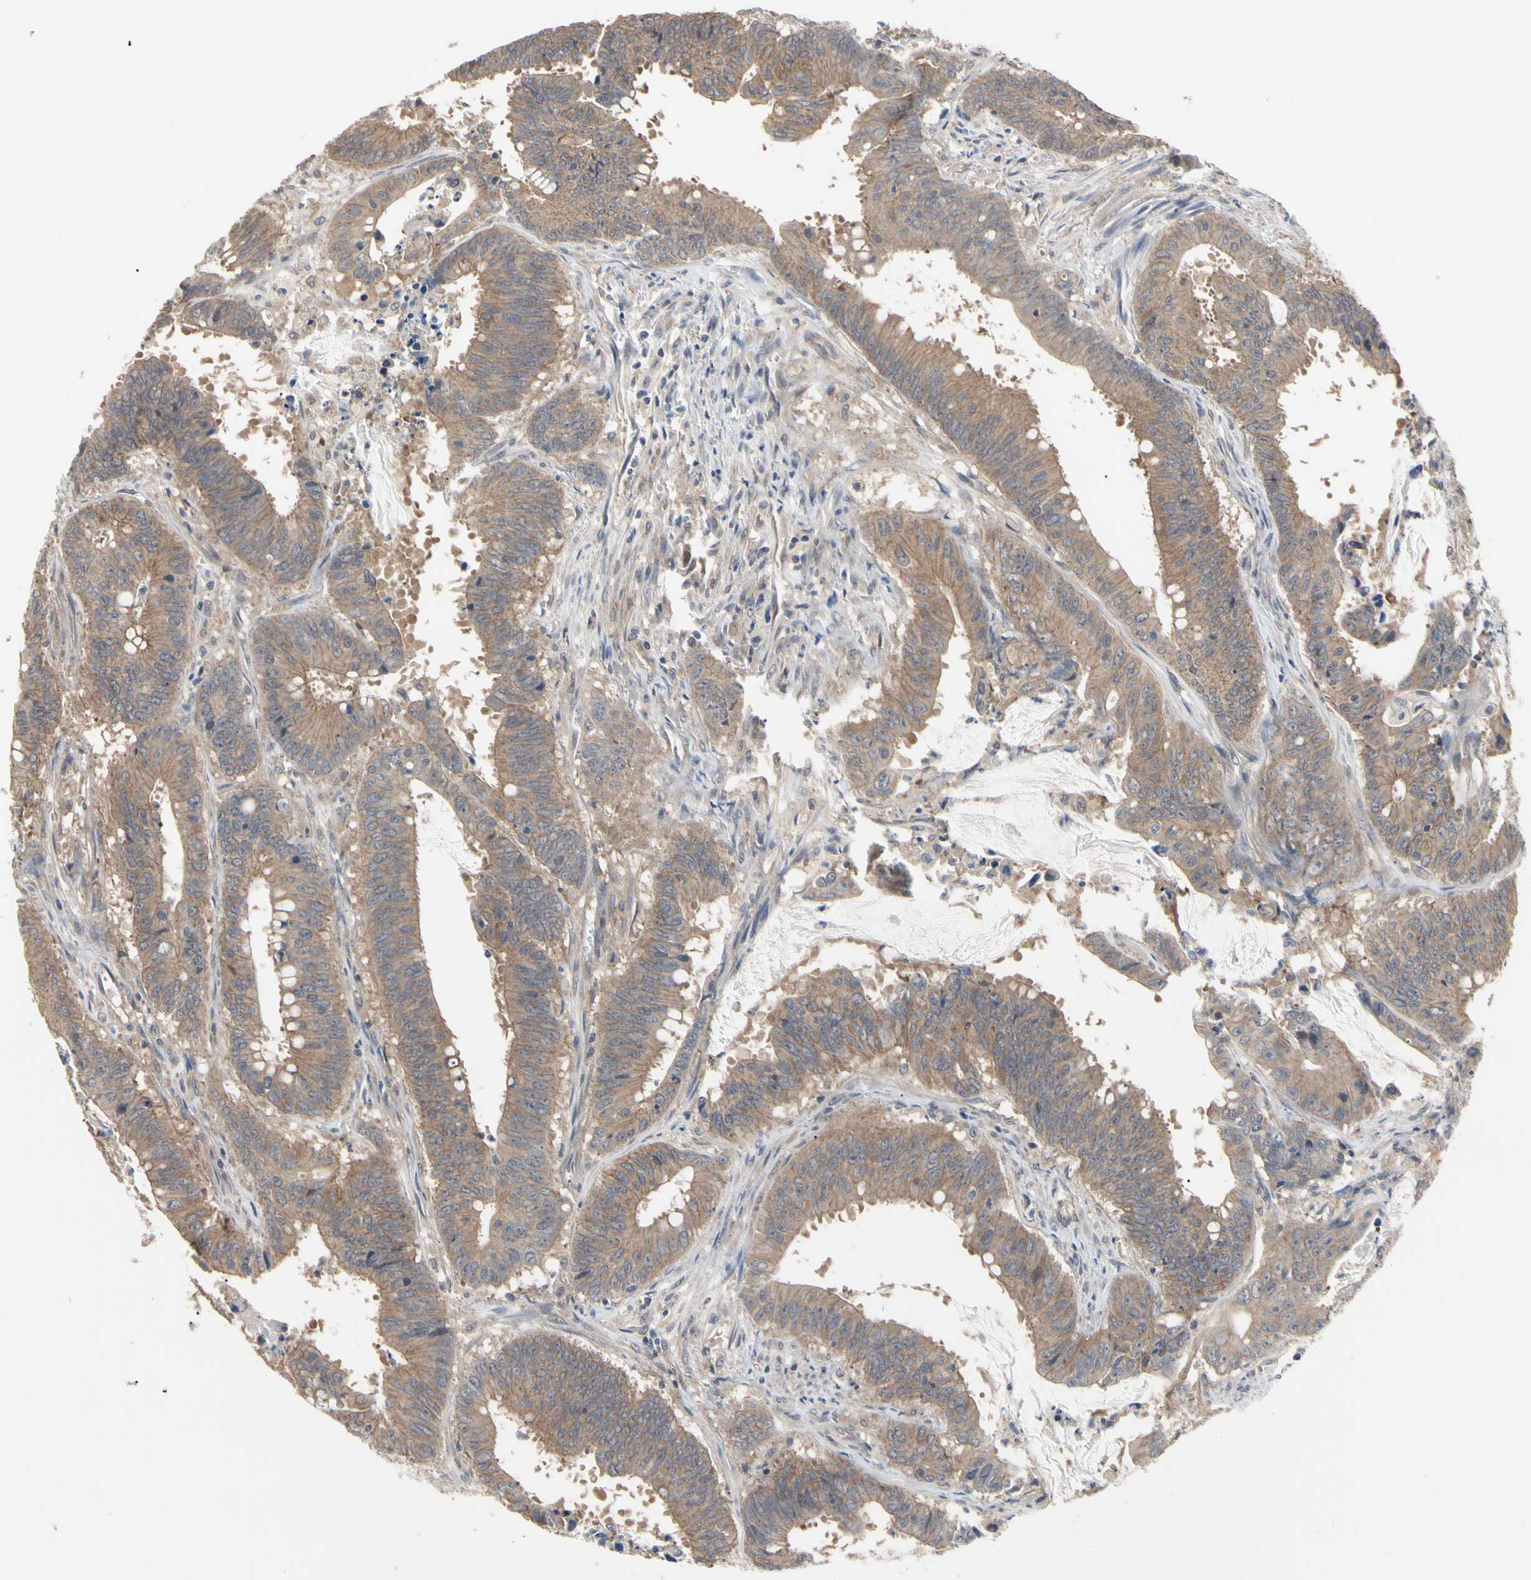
{"staining": {"intensity": "moderate", "quantity": ">75%", "location": "cytoplasmic/membranous"}, "tissue": "colorectal cancer", "cell_type": "Tumor cells", "image_type": "cancer", "snomed": [{"axis": "morphology", "description": "Adenocarcinoma, NOS"}, {"axis": "topography", "description": "Colon"}], "caption": "Immunohistochemical staining of adenocarcinoma (colorectal) displays medium levels of moderate cytoplasmic/membranous positivity in approximately >75% of tumor cells.", "gene": "DPP8", "patient": {"sex": "male", "age": 45}}